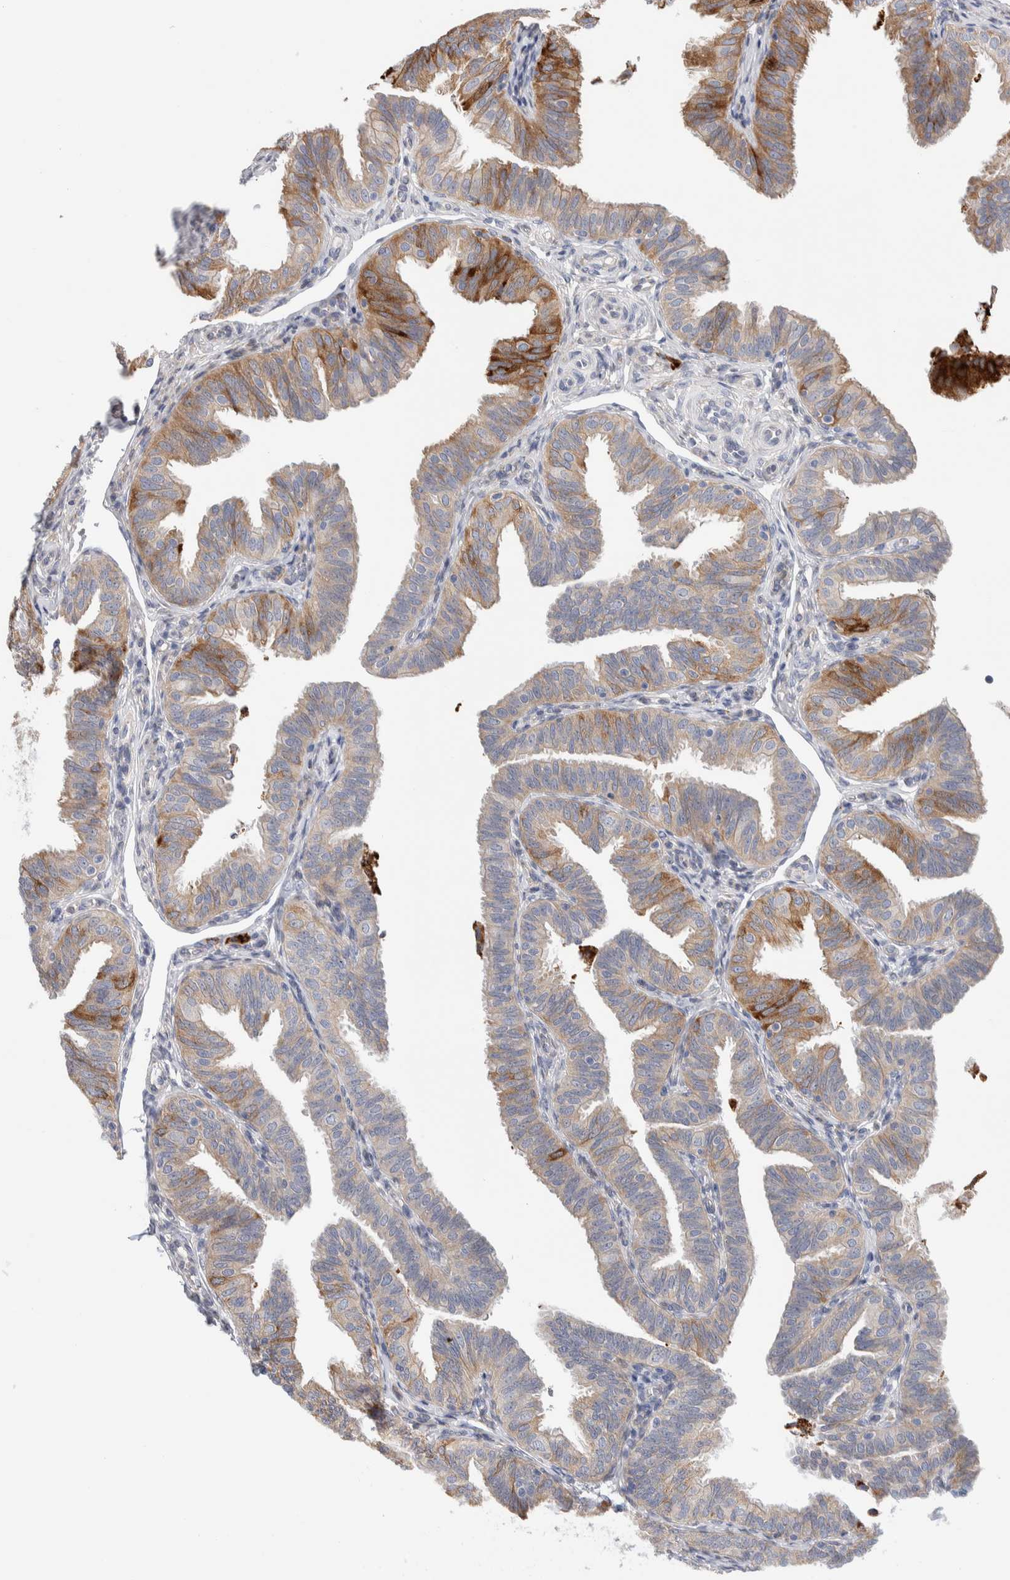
{"staining": {"intensity": "moderate", "quantity": "25%-75%", "location": "cytoplasmic/membranous"}, "tissue": "fallopian tube", "cell_type": "Glandular cells", "image_type": "normal", "snomed": [{"axis": "morphology", "description": "Normal tissue, NOS"}, {"axis": "topography", "description": "Fallopian tube"}], "caption": "About 25%-75% of glandular cells in normal fallopian tube display moderate cytoplasmic/membranous protein staining as visualized by brown immunohistochemical staining.", "gene": "ENGASE", "patient": {"sex": "female", "age": 35}}